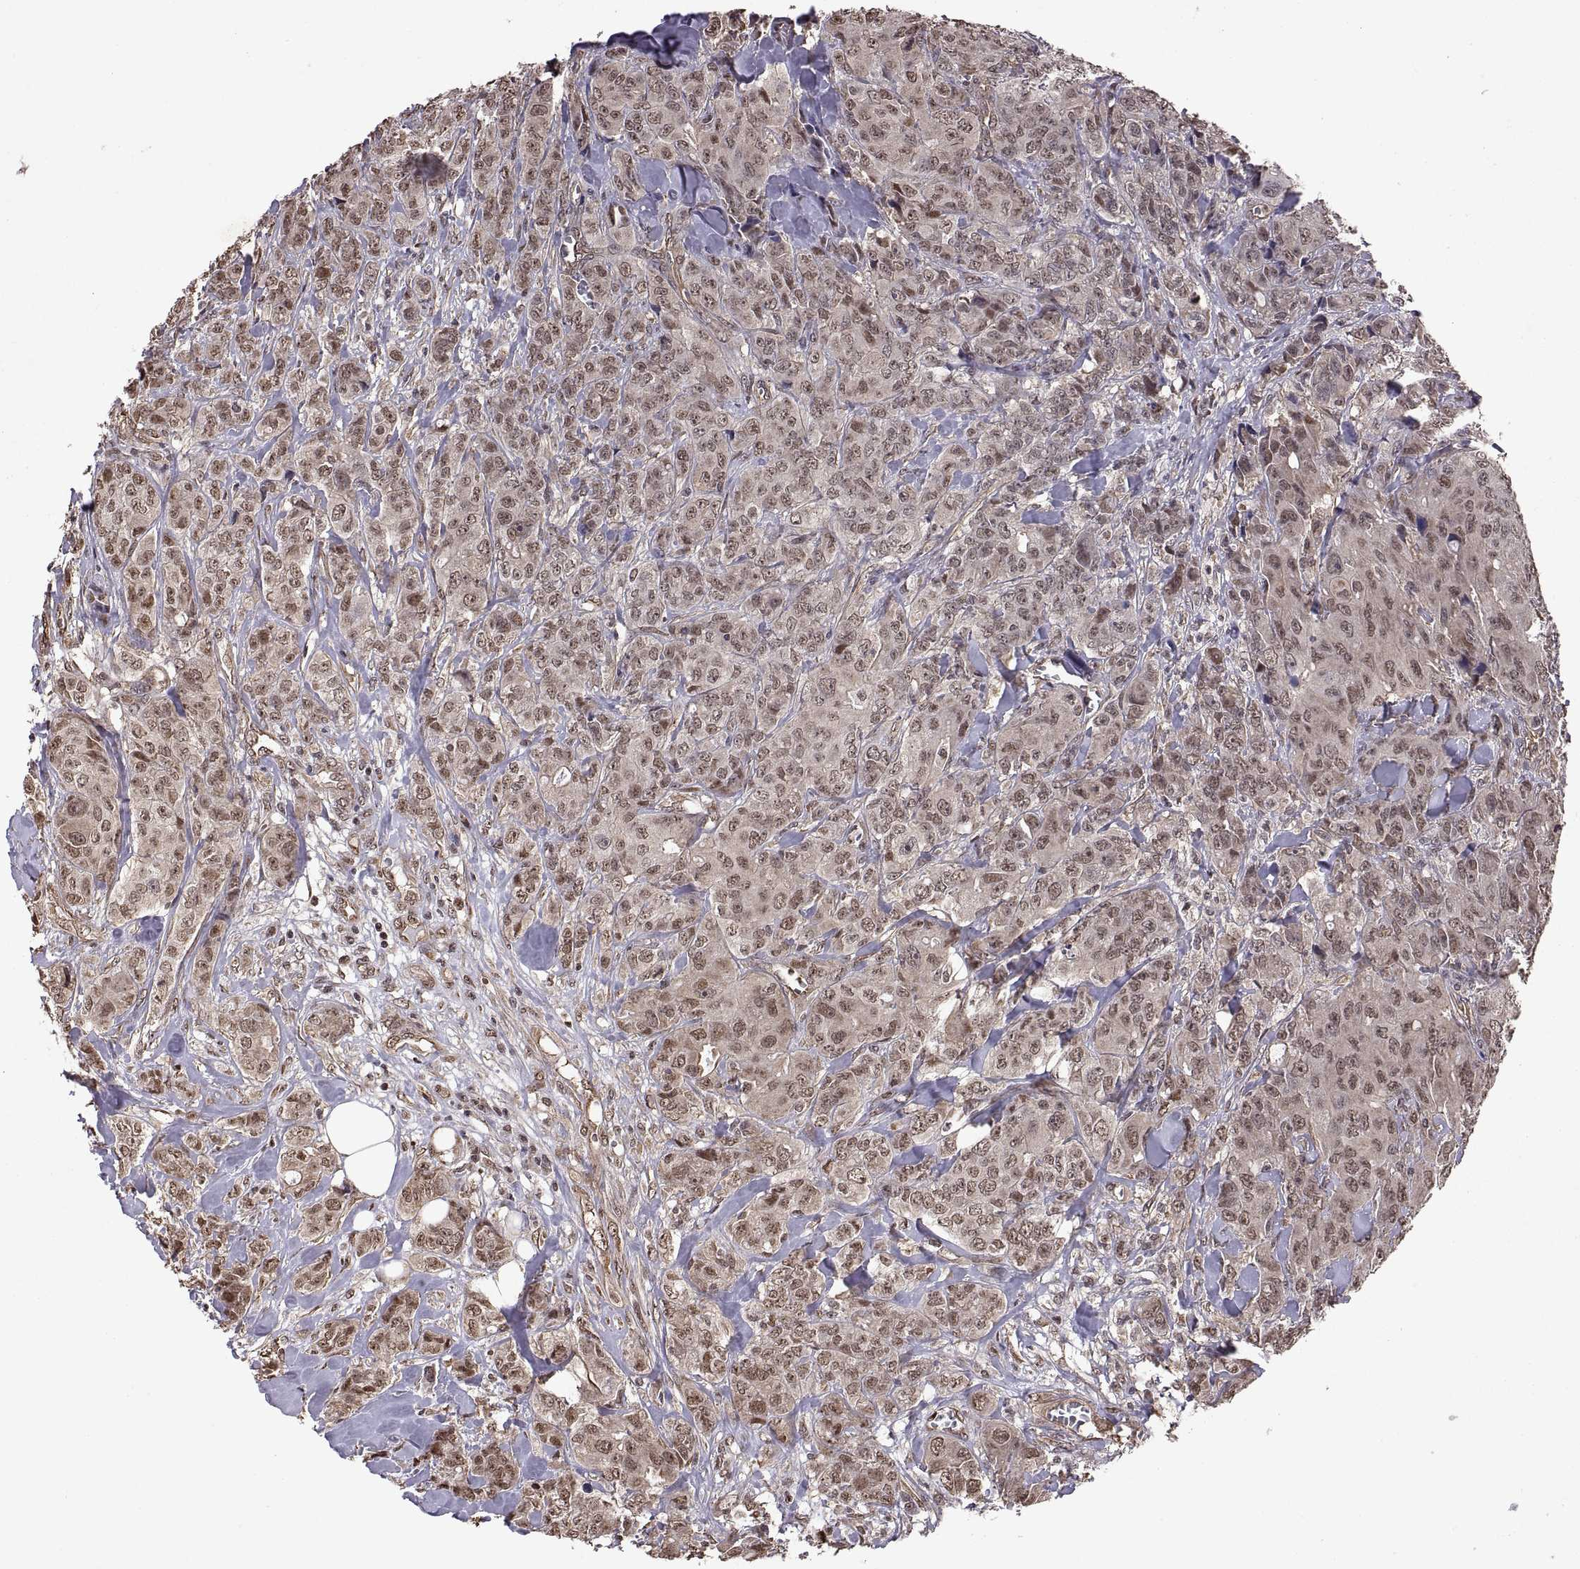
{"staining": {"intensity": "weak", "quantity": ">75%", "location": "nuclear"}, "tissue": "breast cancer", "cell_type": "Tumor cells", "image_type": "cancer", "snomed": [{"axis": "morphology", "description": "Duct carcinoma"}, {"axis": "topography", "description": "Breast"}], "caption": "Protein expression analysis of human breast invasive ductal carcinoma reveals weak nuclear positivity in approximately >75% of tumor cells.", "gene": "ARRB1", "patient": {"sex": "female", "age": 43}}